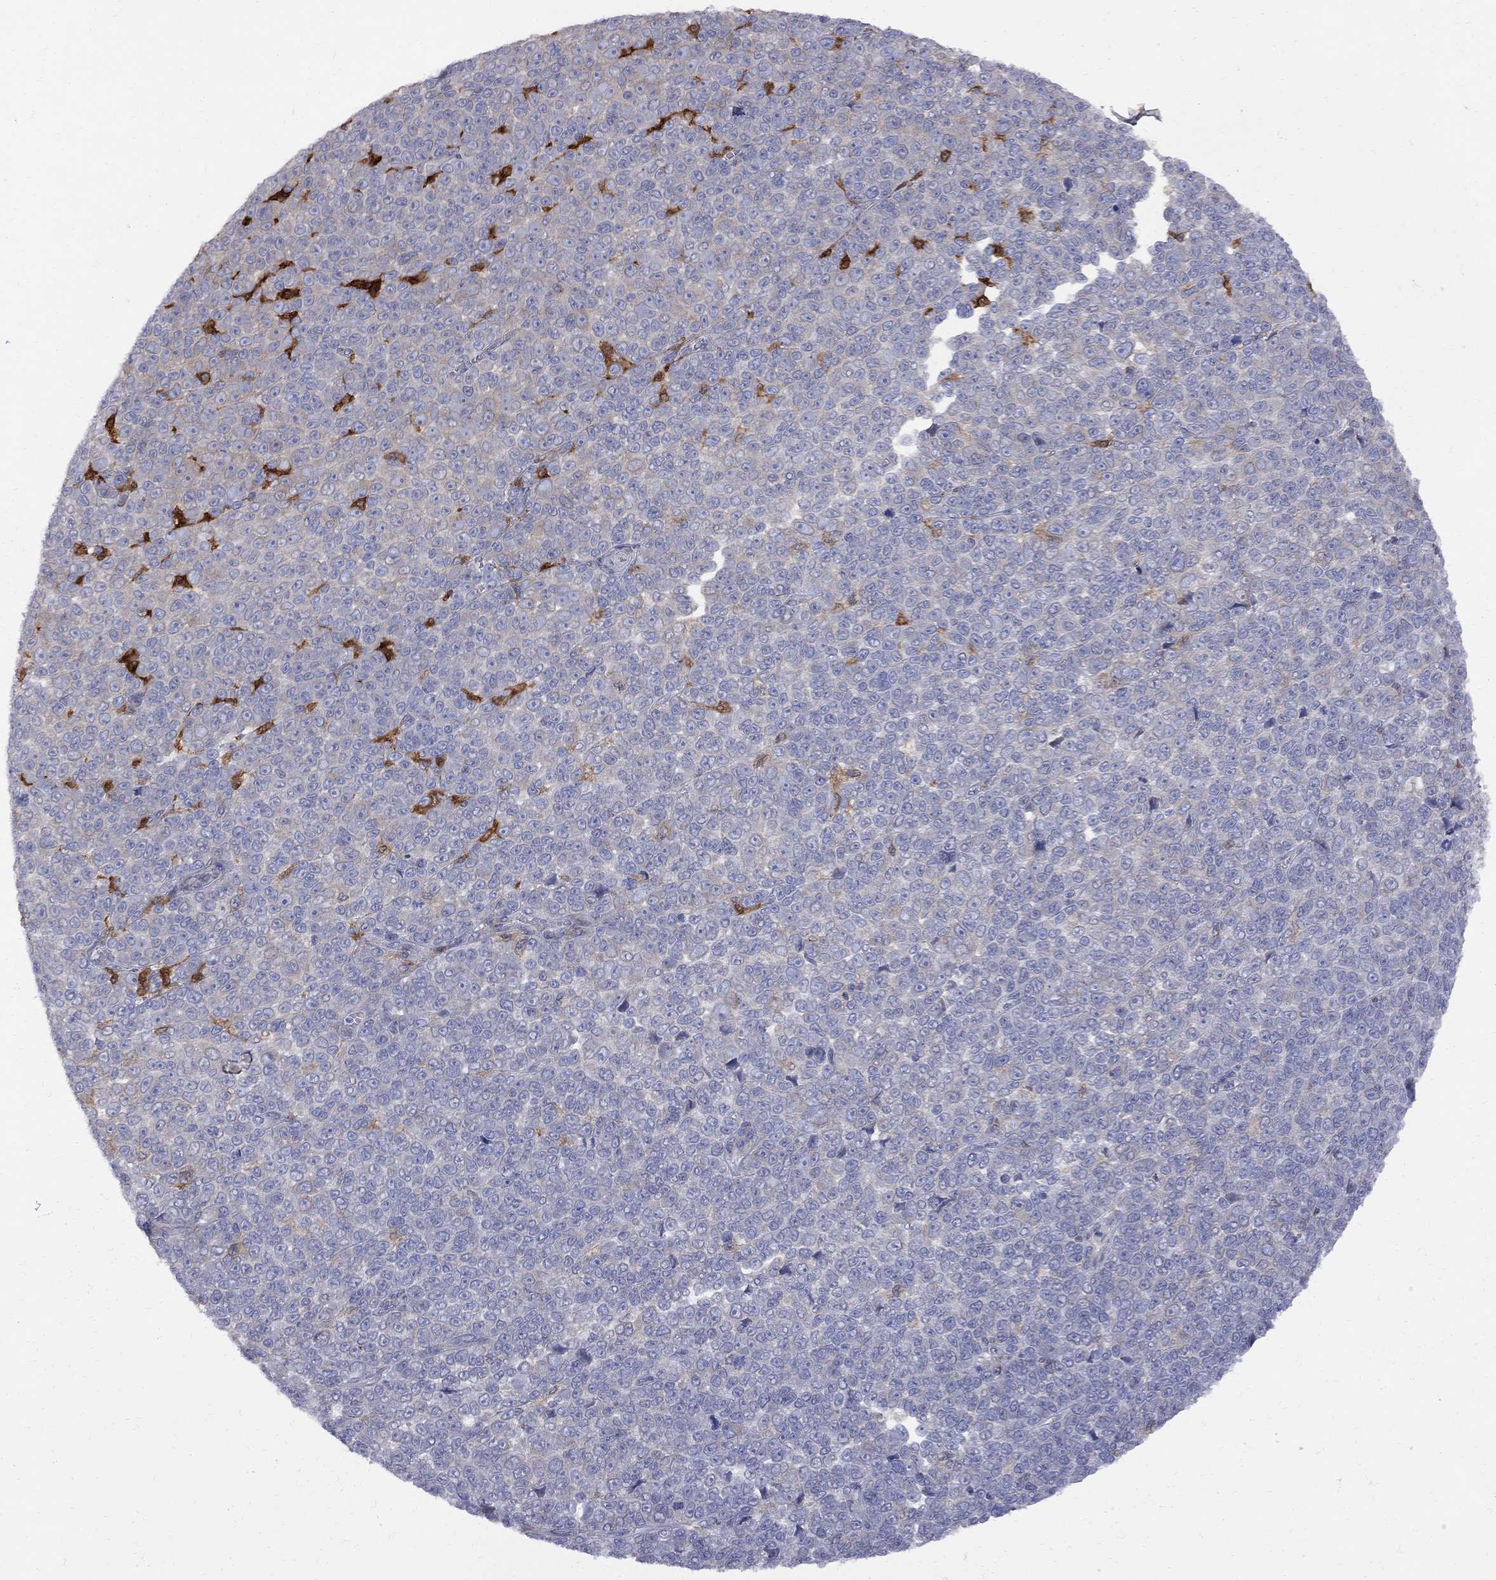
{"staining": {"intensity": "weak", "quantity": "<25%", "location": "cytoplasmic/membranous"}, "tissue": "melanoma", "cell_type": "Tumor cells", "image_type": "cancer", "snomed": [{"axis": "morphology", "description": "Malignant melanoma, NOS"}, {"axis": "topography", "description": "Skin"}], "caption": "A micrograph of human malignant melanoma is negative for staining in tumor cells.", "gene": "MTHFR", "patient": {"sex": "female", "age": 95}}